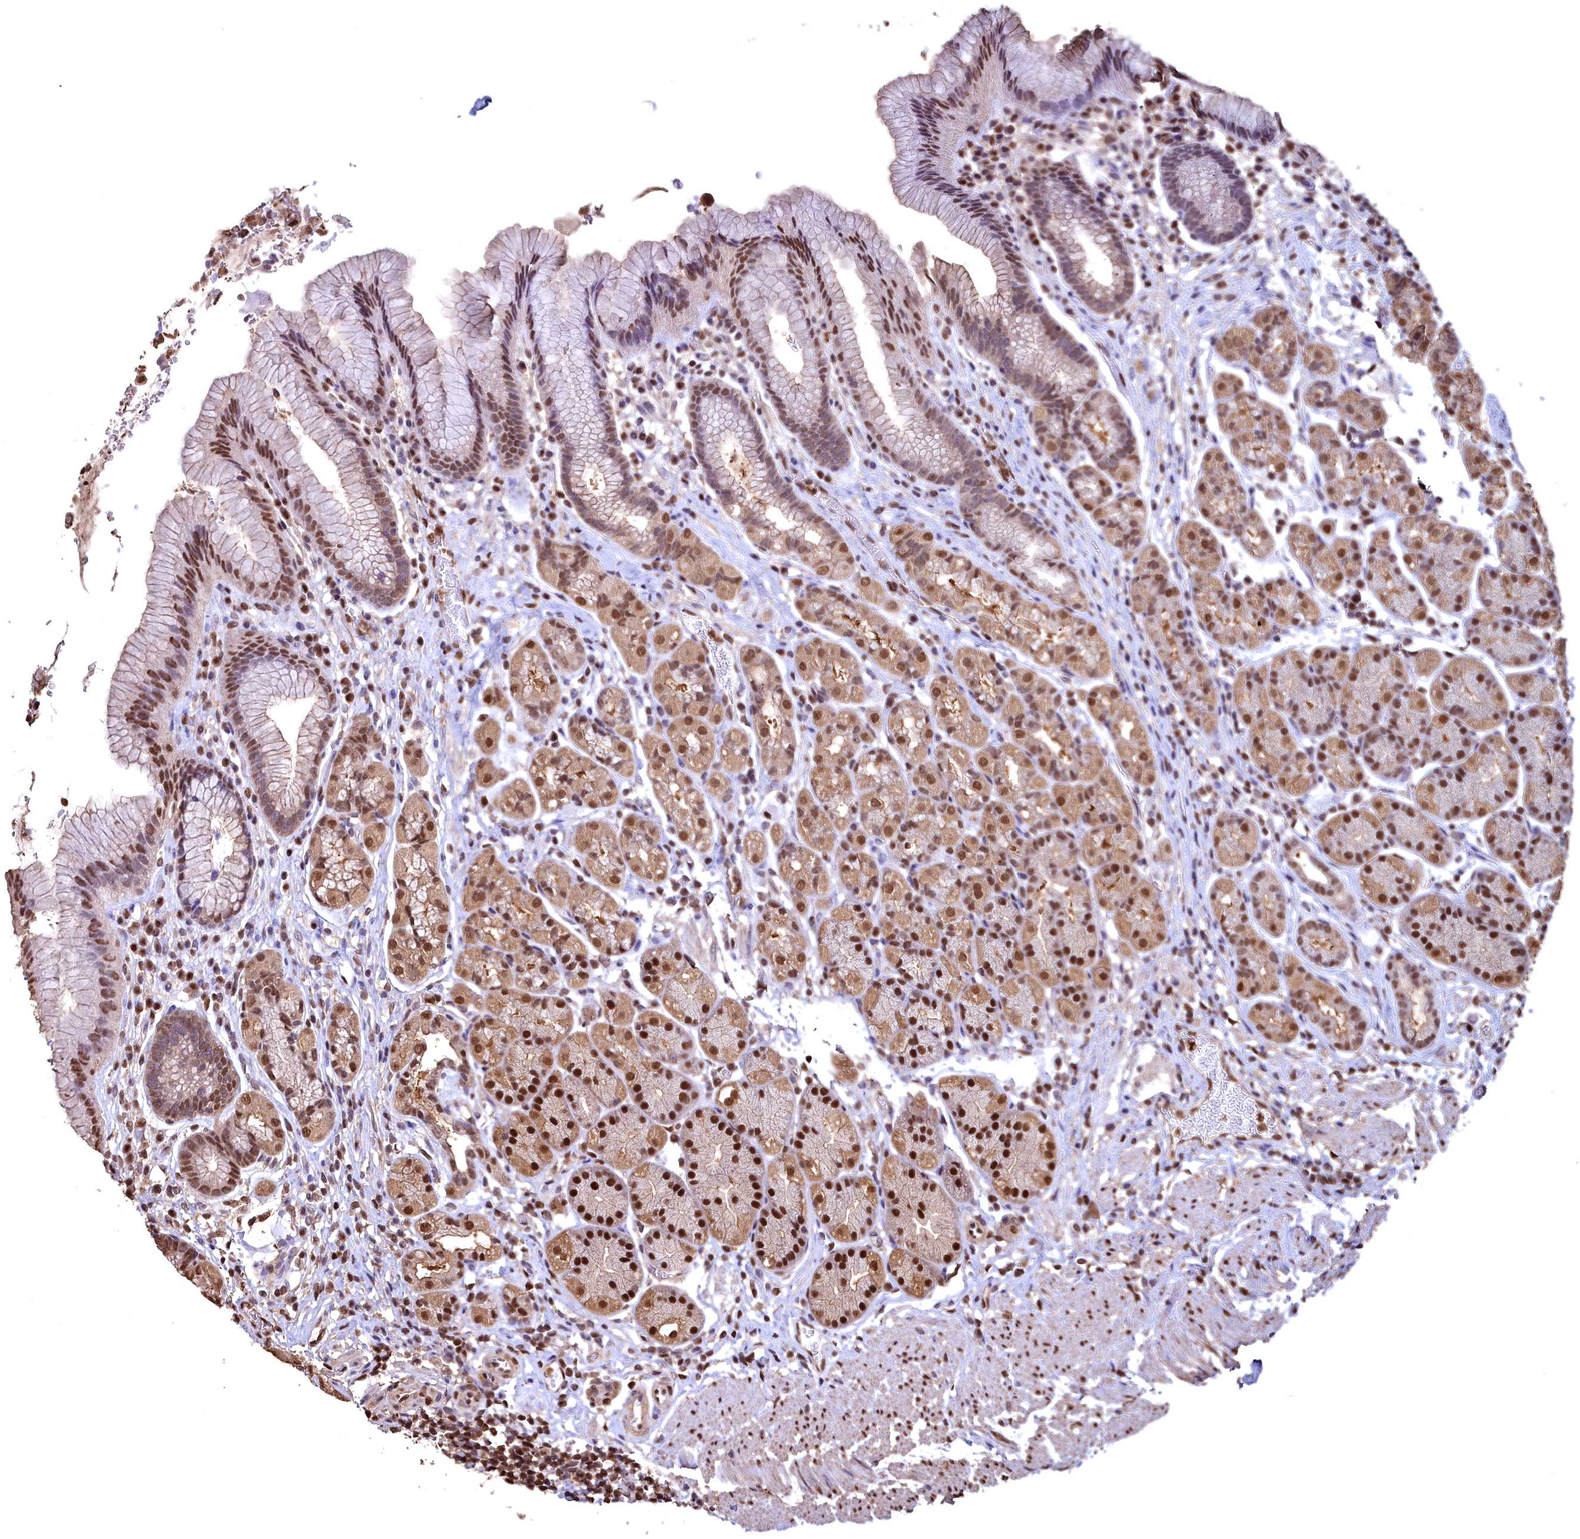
{"staining": {"intensity": "strong", "quantity": ">75%", "location": "cytoplasmic/membranous,nuclear"}, "tissue": "stomach", "cell_type": "Glandular cells", "image_type": "normal", "snomed": [{"axis": "morphology", "description": "Normal tissue, NOS"}, {"axis": "topography", "description": "Stomach"}], "caption": "An immunohistochemistry photomicrograph of benign tissue is shown. Protein staining in brown shows strong cytoplasmic/membranous,nuclear positivity in stomach within glandular cells. (DAB IHC with brightfield microscopy, high magnification).", "gene": "GAPDH", "patient": {"sex": "male", "age": 63}}